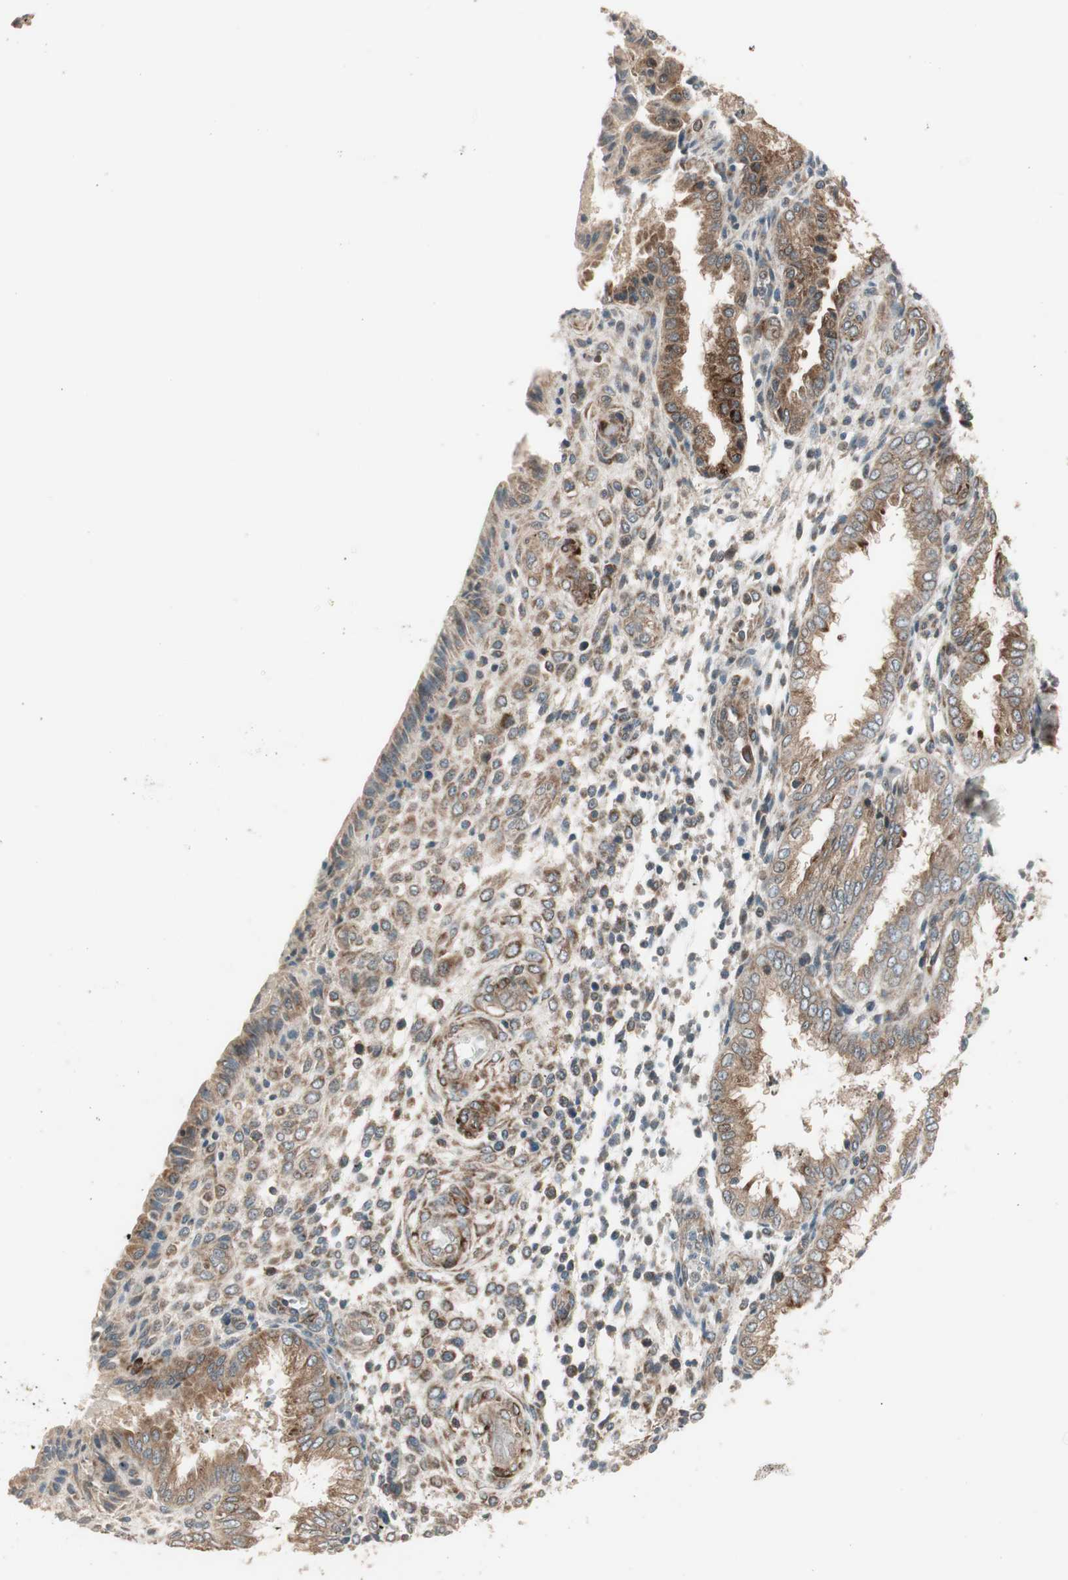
{"staining": {"intensity": "strong", "quantity": "25%-75%", "location": "cytoplasmic/membranous"}, "tissue": "endometrium", "cell_type": "Cells in endometrial stroma", "image_type": "normal", "snomed": [{"axis": "morphology", "description": "Normal tissue, NOS"}, {"axis": "topography", "description": "Endometrium"}], "caption": "High-magnification brightfield microscopy of normal endometrium stained with DAB (3,3'-diaminobenzidine) (brown) and counterstained with hematoxylin (blue). cells in endometrial stroma exhibit strong cytoplasmic/membranous staining is appreciated in about25%-75% of cells.", "gene": "PPP2R5E", "patient": {"sex": "female", "age": 33}}